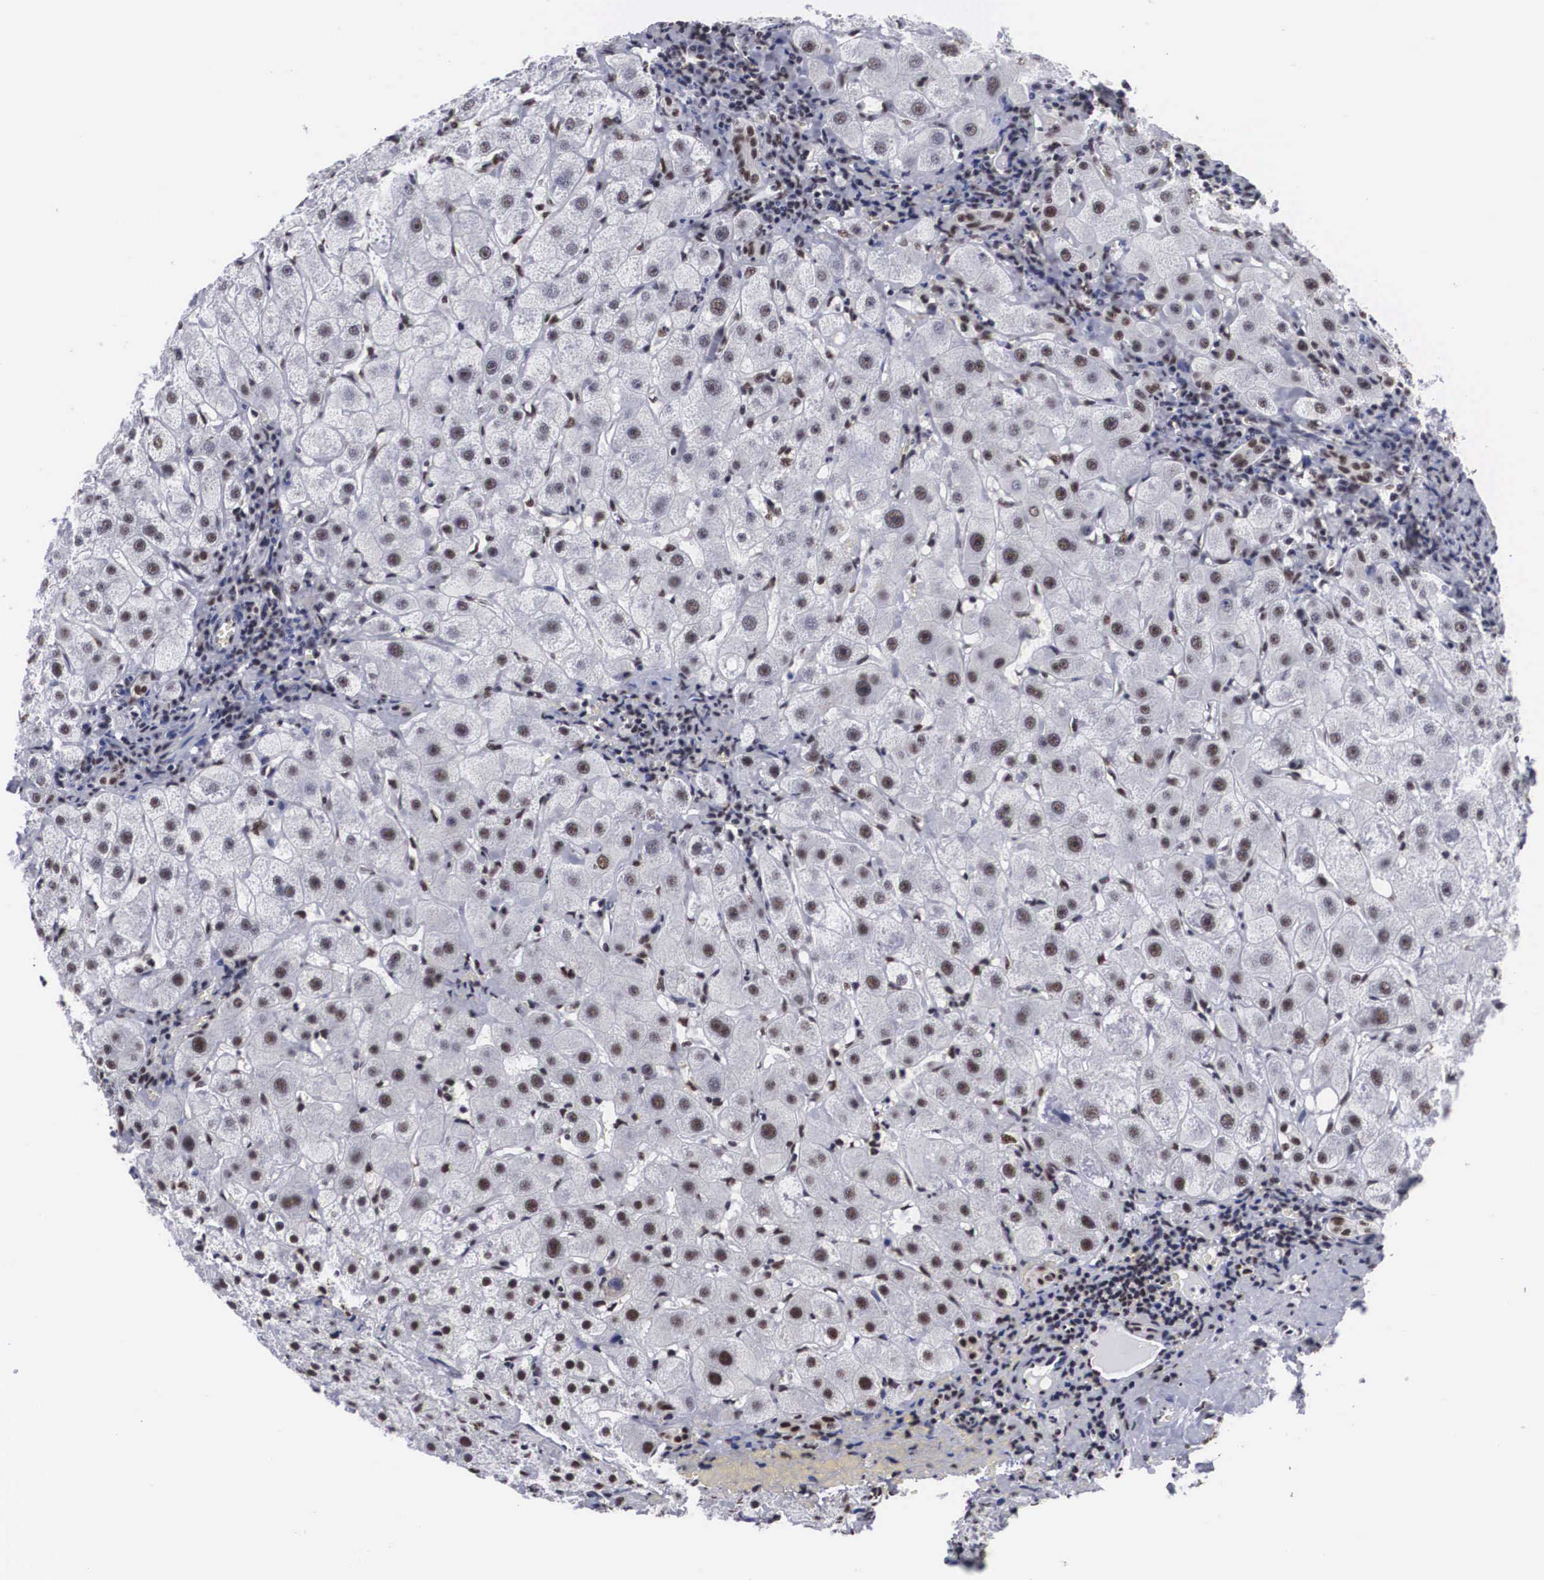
{"staining": {"intensity": "moderate", "quantity": ">75%", "location": "nuclear"}, "tissue": "liver", "cell_type": "Cholangiocytes", "image_type": "normal", "snomed": [{"axis": "morphology", "description": "Normal tissue, NOS"}, {"axis": "topography", "description": "Liver"}], "caption": "This image shows IHC staining of normal human liver, with medium moderate nuclear expression in about >75% of cholangiocytes.", "gene": "ACIN1", "patient": {"sex": "female", "age": 79}}